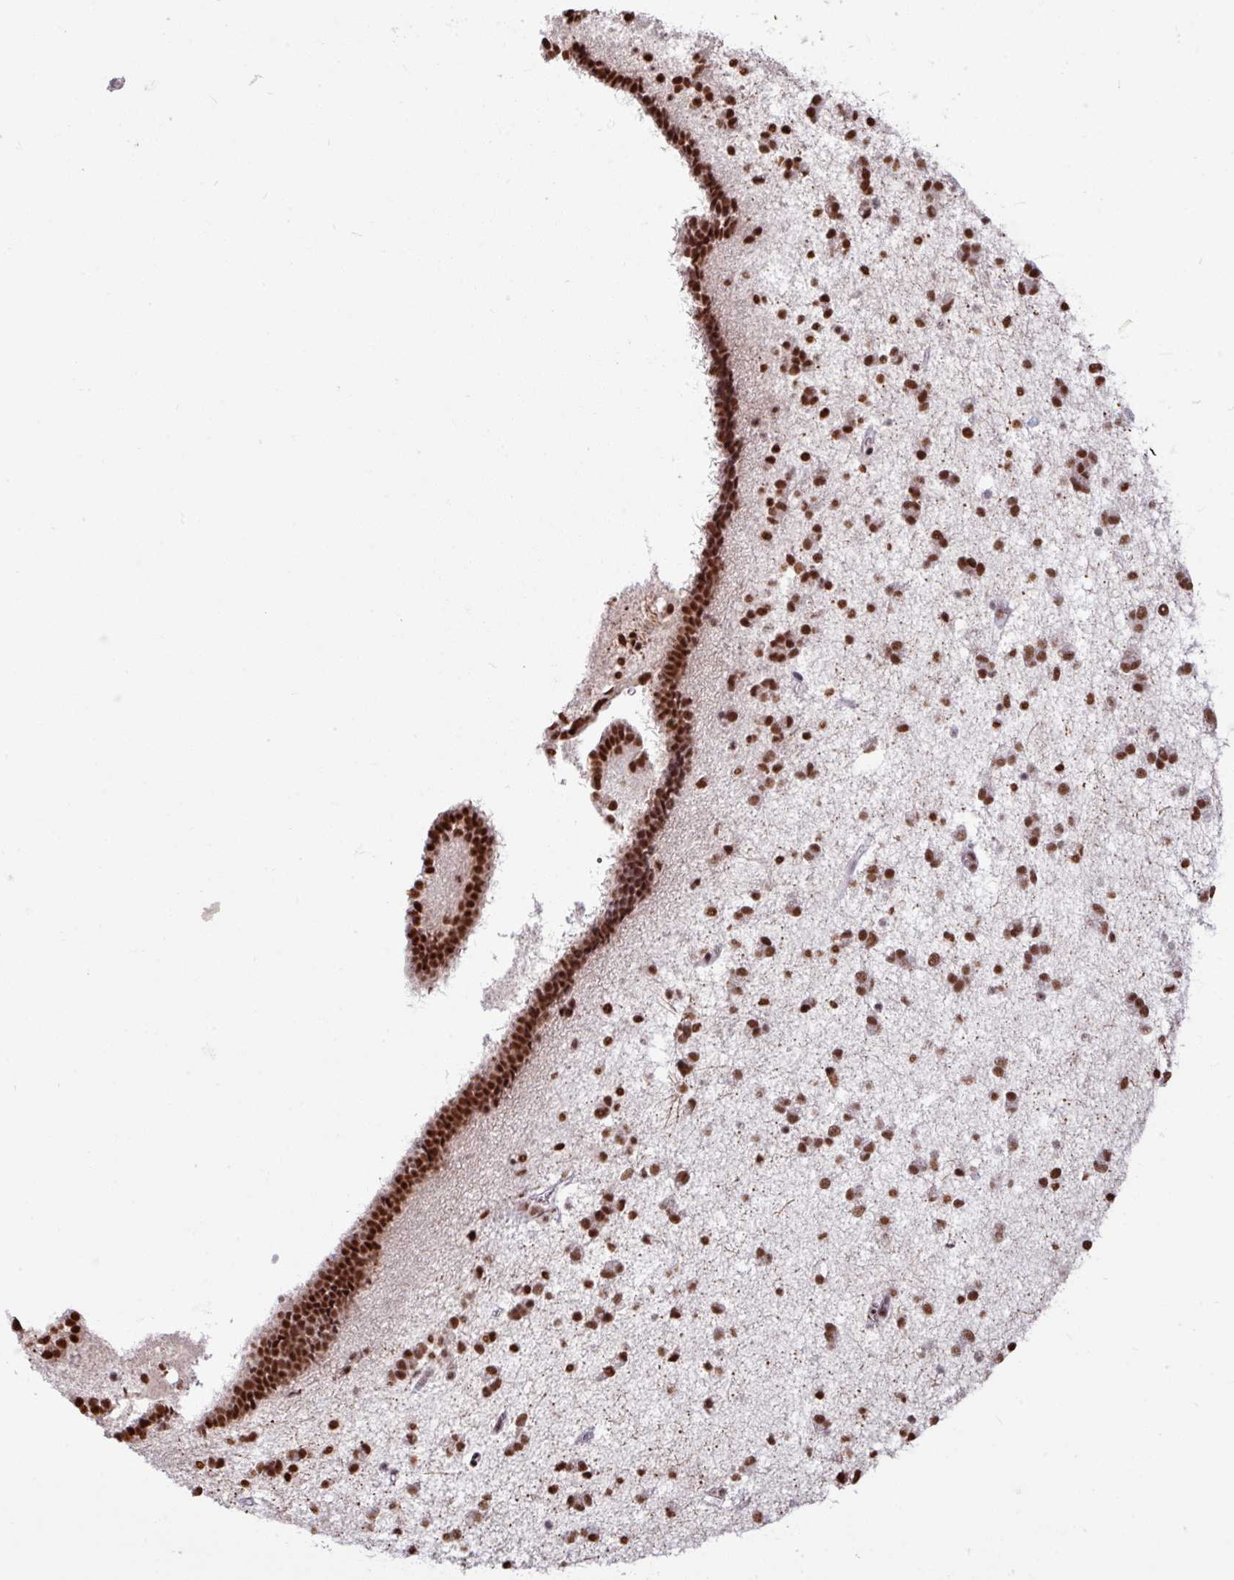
{"staining": {"intensity": "strong", "quantity": "<25%", "location": "nuclear"}, "tissue": "caudate", "cell_type": "Glial cells", "image_type": "normal", "snomed": [{"axis": "morphology", "description": "Normal tissue, NOS"}, {"axis": "topography", "description": "Lateral ventricle wall"}], "caption": "Glial cells reveal strong nuclear positivity in about <25% of cells in normal caudate.", "gene": "TDG", "patient": {"sex": "male", "age": 37}}